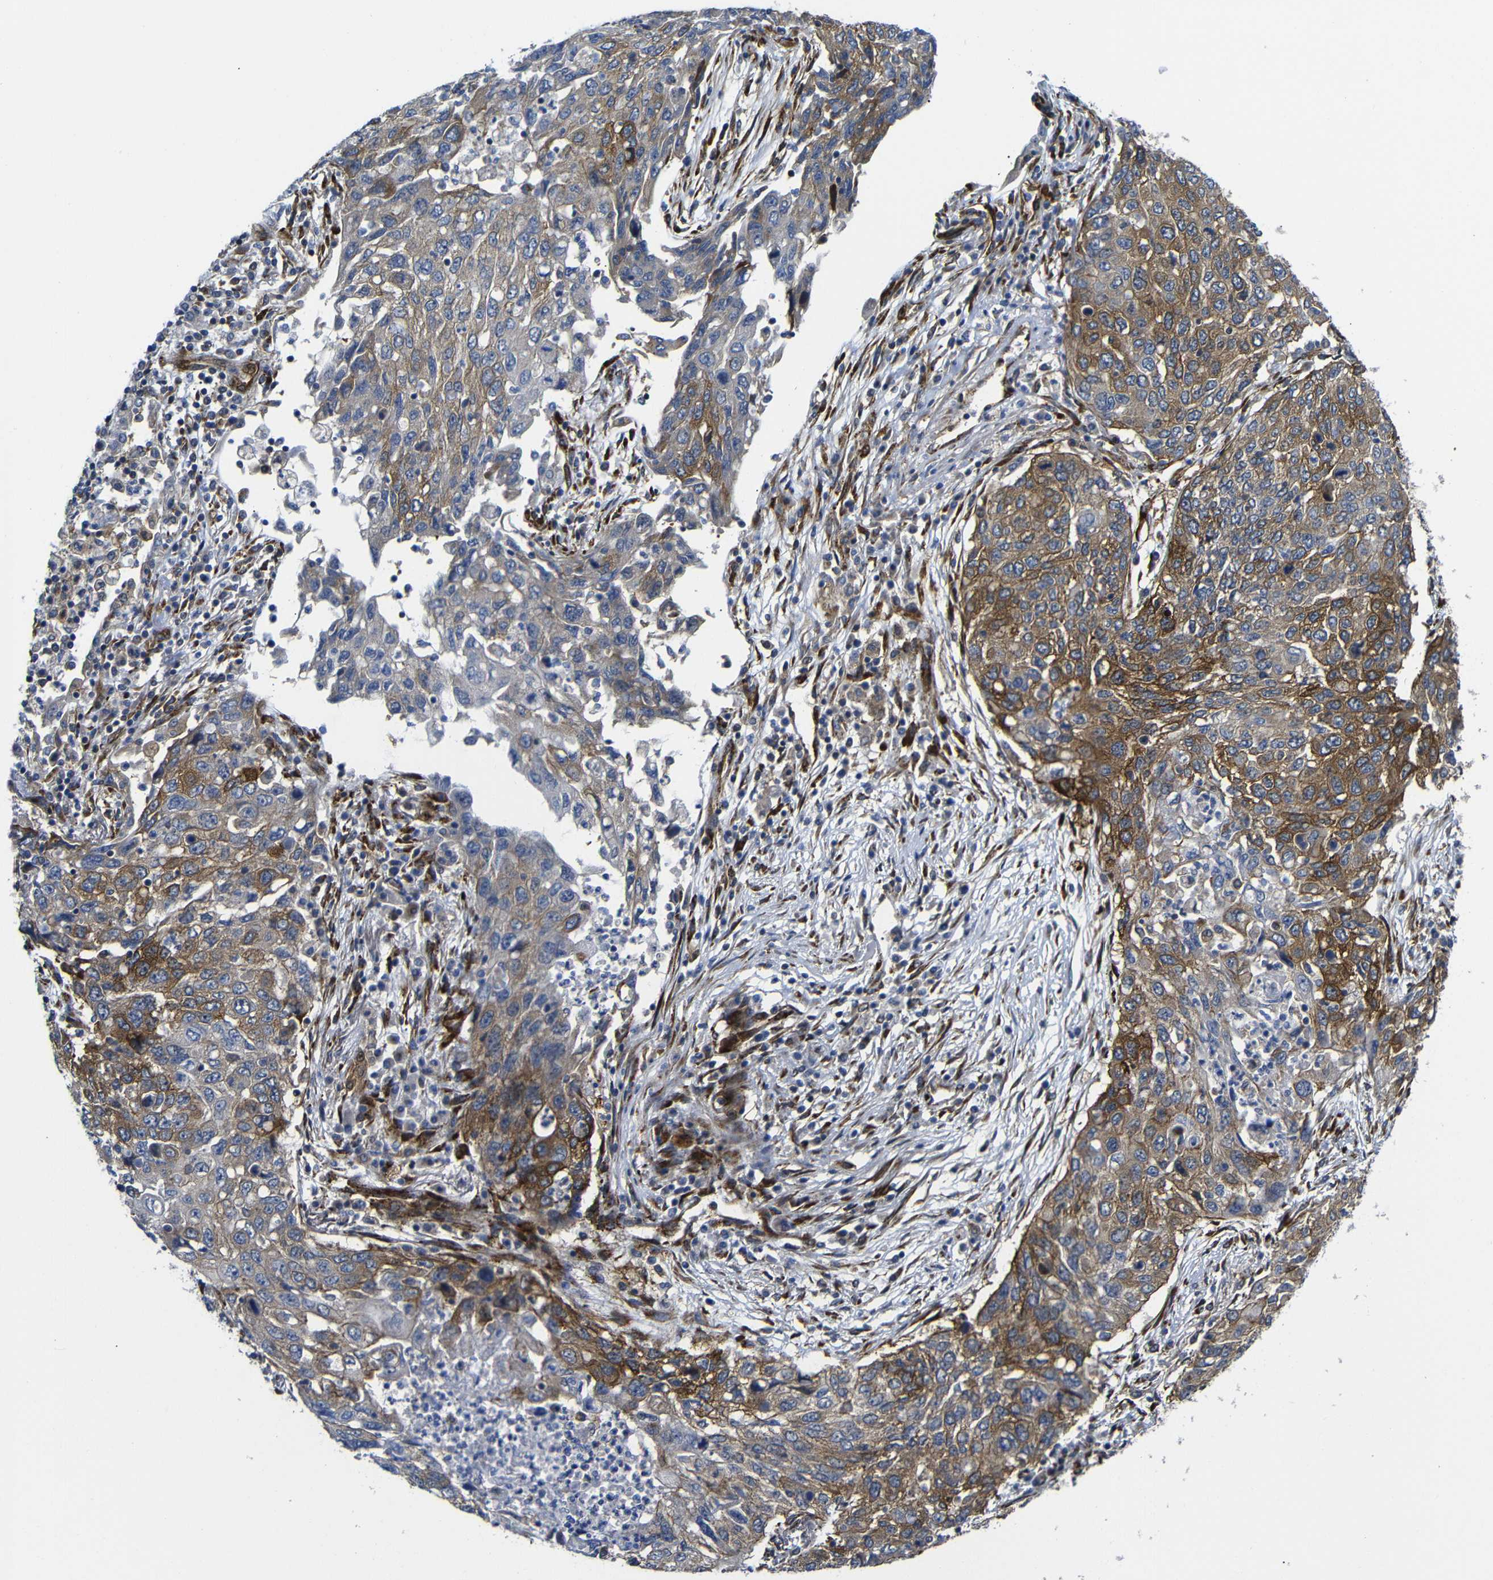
{"staining": {"intensity": "strong", "quantity": "<25%", "location": "cytoplasmic/membranous"}, "tissue": "lung cancer", "cell_type": "Tumor cells", "image_type": "cancer", "snomed": [{"axis": "morphology", "description": "Squamous cell carcinoma, NOS"}, {"axis": "topography", "description": "Lung"}], "caption": "Tumor cells display medium levels of strong cytoplasmic/membranous expression in approximately <25% of cells in lung cancer.", "gene": "PARP14", "patient": {"sex": "female", "age": 63}}